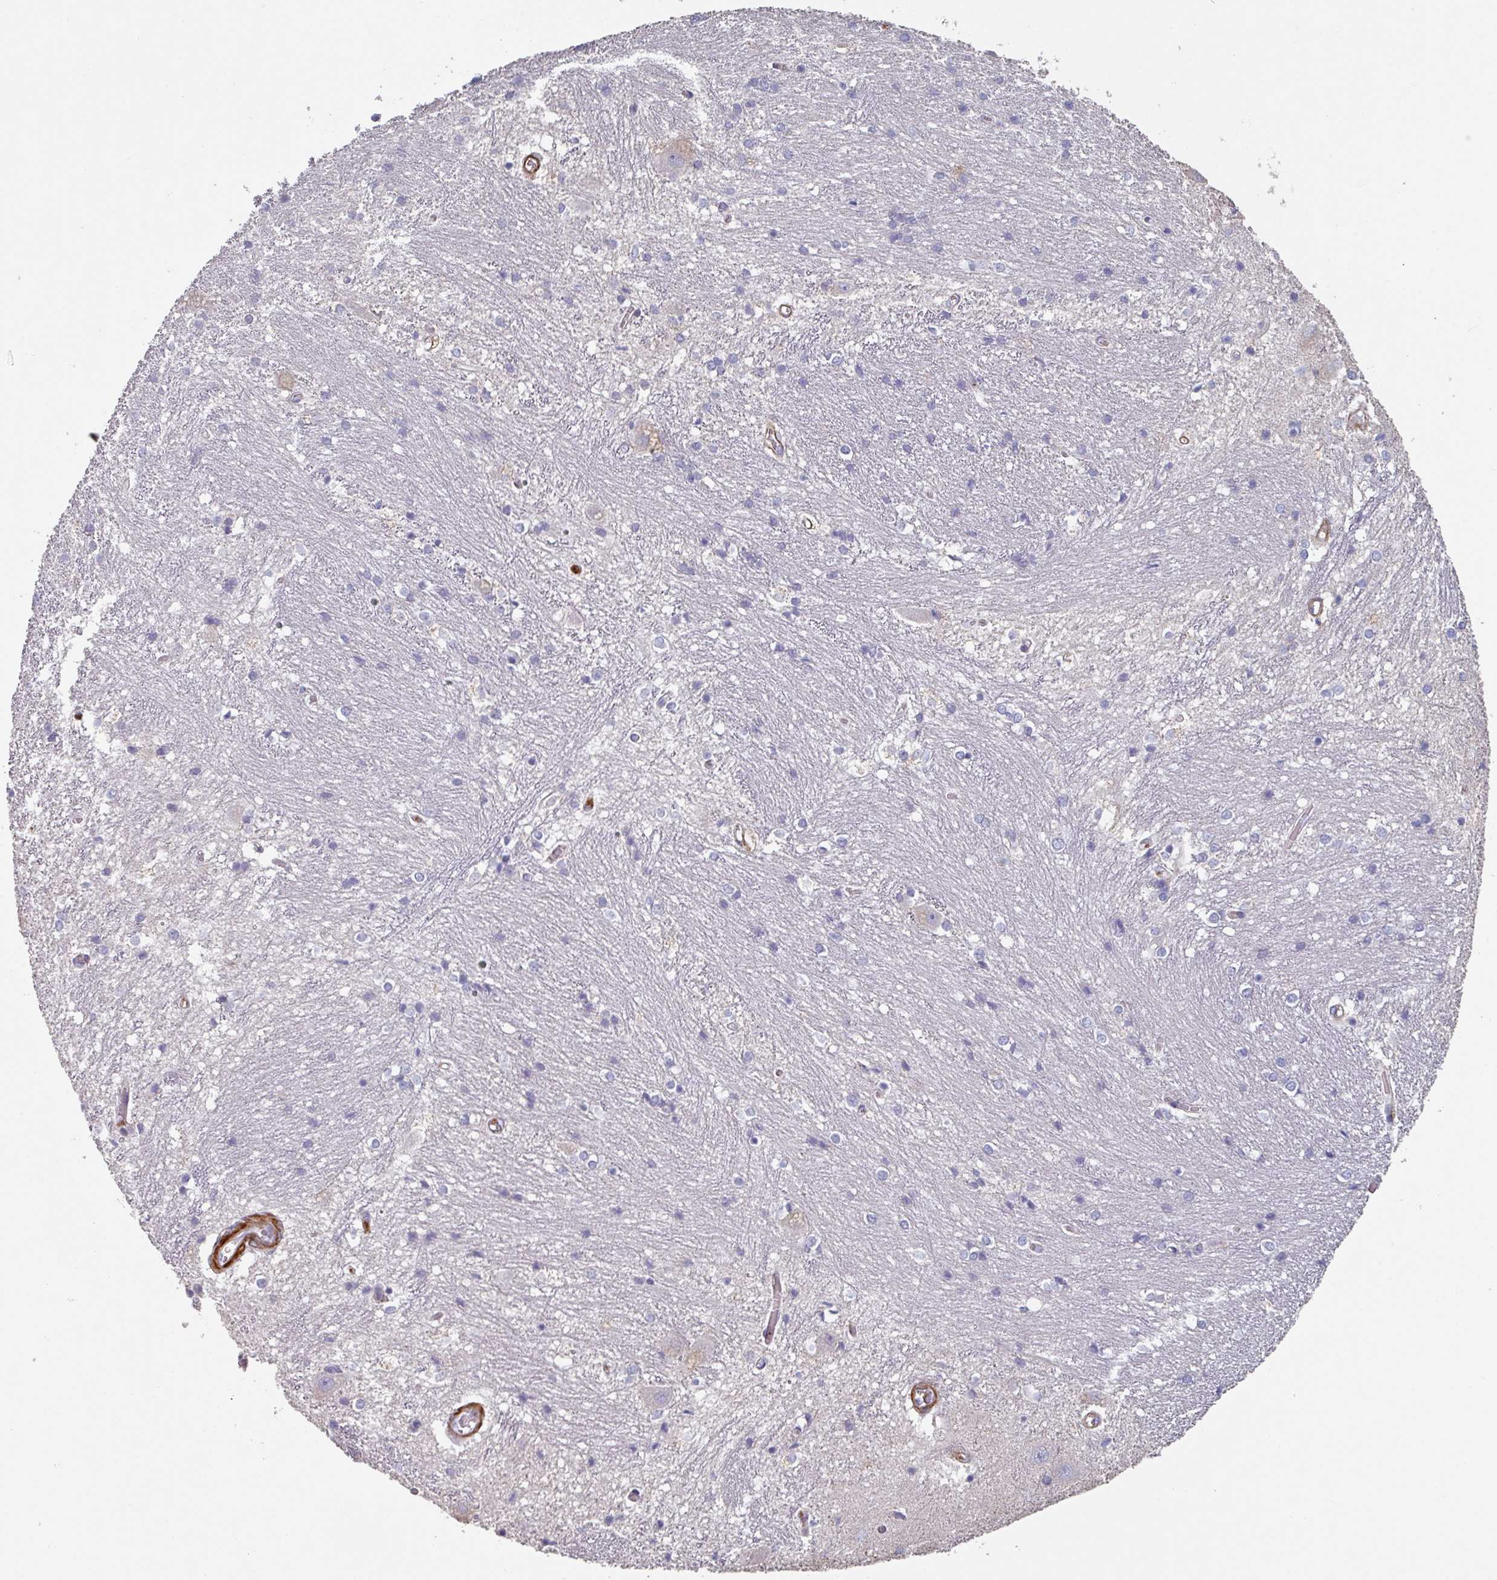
{"staining": {"intensity": "negative", "quantity": "none", "location": "none"}, "tissue": "caudate", "cell_type": "Glial cells", "image_type": "normal", "snomed": [{"axis": "morphology", "description": "Normal tissue, NOS"}, {"axis": "topography", "description": "Lateral ventricle wall"}], "caption": "Immunohistochemistry (IHC) histopathology image of unremarkable caudate: caudate stained with DAB exhibits no significant protein expression in glial cells.", "gene": "GSTA1", "patient": {"sex": "male", "age": 37}}